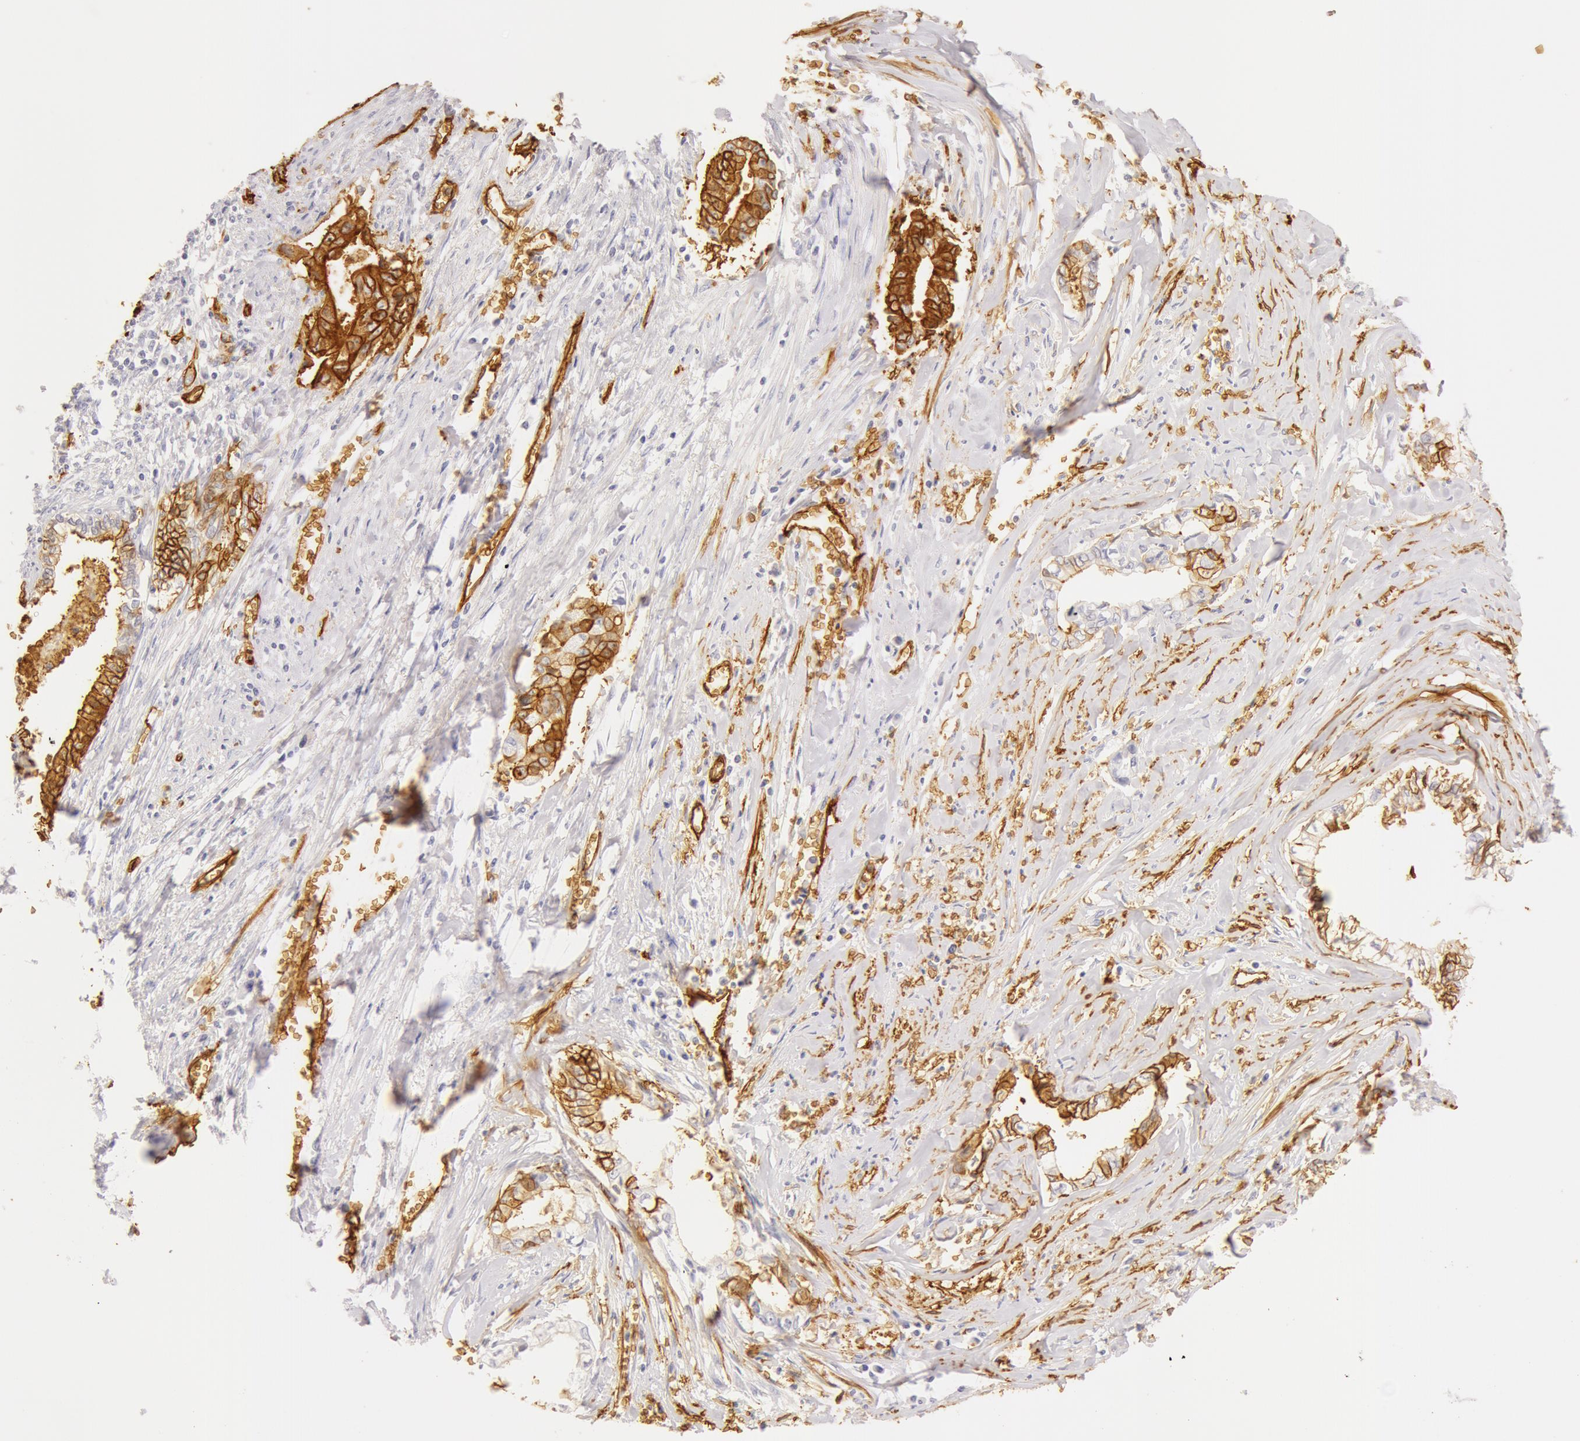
{"staining": {"intensity": "moderate", "quantity": ">75%", "location": "cytoplasmic/membranous"}, "tissue": "liver cancer", "cell_type": "Tumor cells", "image_type": "cancer", "snomed": [{"axis": "morphology", "description": "Cholangiocarcinoma"}, {"axis": "topography", "description": "Liver"}], "caption": "This is a histology image of immunohistochemistry (IHC) staining of liver cancer (cholangiocarcinoma), which shows moderate expression in the cytoplasmic/membranous of tumor cells.", "gene": "AQP1", "patient": {"sex": "male", "age": 57}}